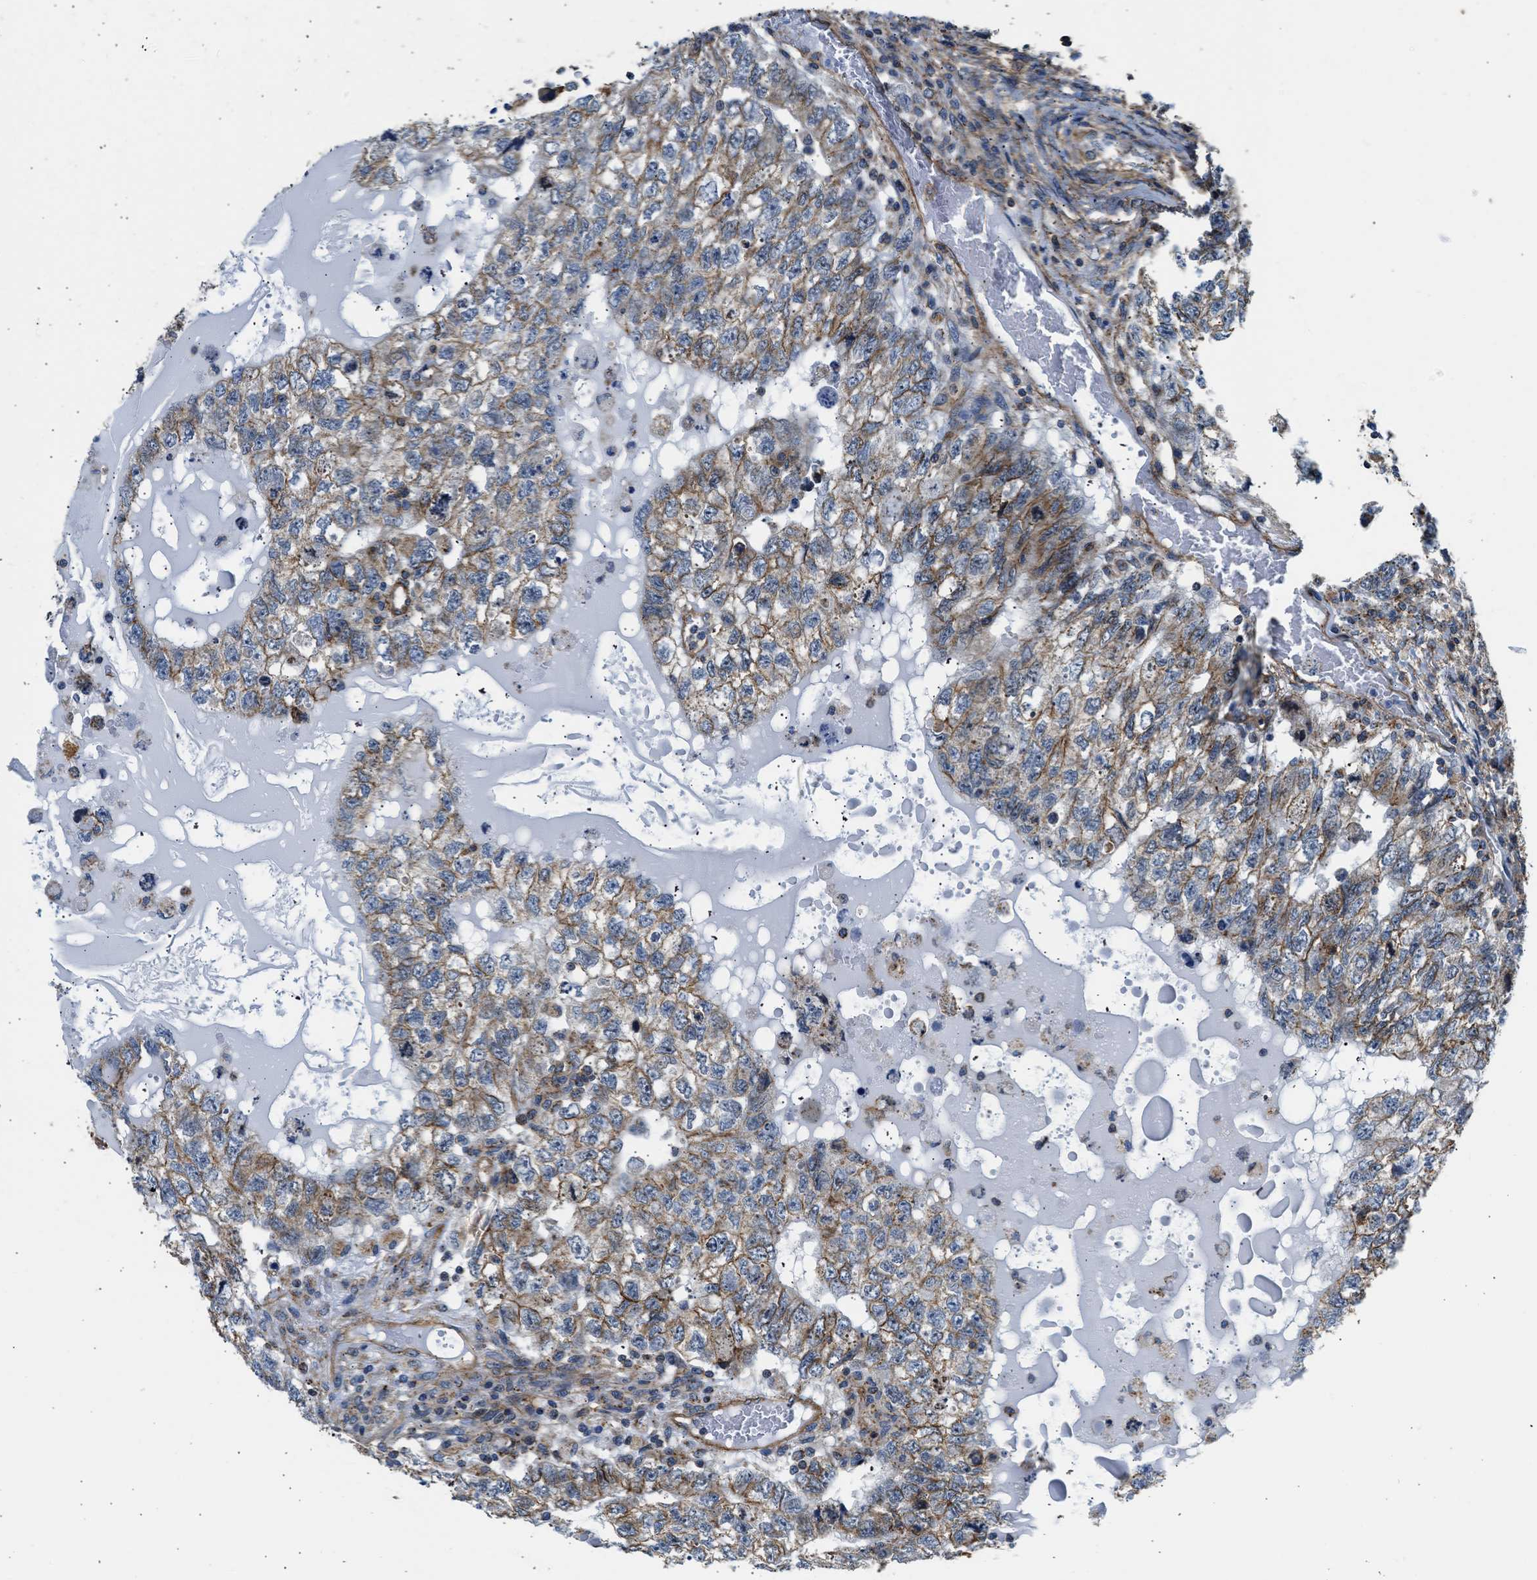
{"staining": {"intensity": "moderate", "quantity": ">75%", "location": "cytoplasmic/membranous"}, "tissue": "testis cancer", "cell_type": "Tumor cells", "image_type": "cancer", "snomed": [{"axis": "morphology", "description": "Carcinoma, Embryonal, NOS"}, {"axis": "topography", "description": "Testis"}], "caption": "Protein expression analysis of testis embryonal carcinoma reveals moderate cytoplasmic/membranous staining in approximately >75% of tumor cells.", "gene": "SEPTIN2", "patient": {"sex": "male", "age": 36}}